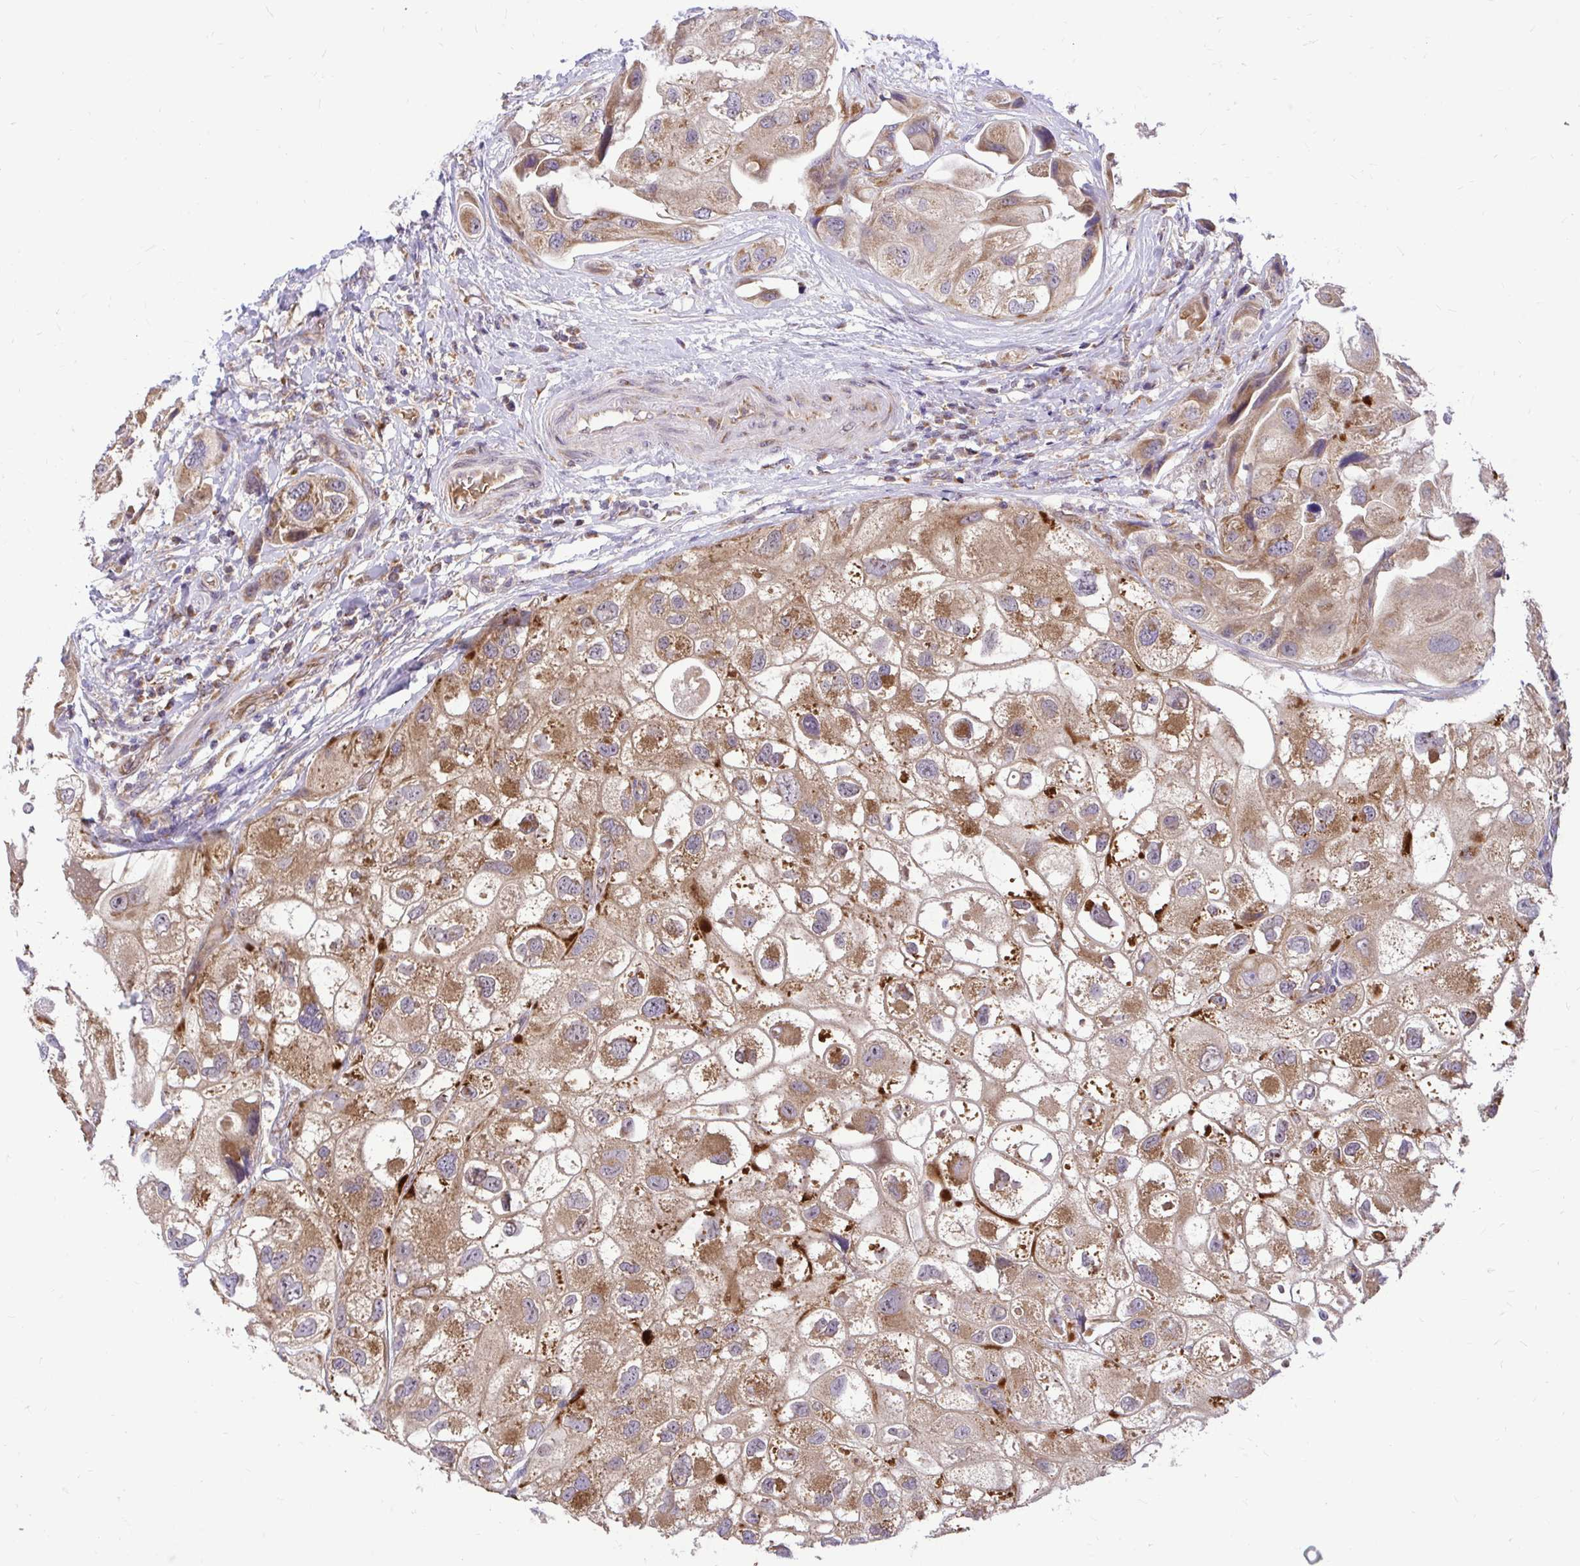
{"staining": {"intensity": "moderate", "quantity": ">75%", "location": "cytoplasmic/membranous"}, "tissue": "urothelial cancer", "cell_type": "Tumor cells", "image_type": "cancer", "snomed": [{"axis": "morphology", "description": "Urothelial carcinoma, High grade"}, {"axis": "topography", "description": "Urinary bladder"}], "caption": "Immunohistochemical staining of high-grade urothelial carcinoma displays medium levels of moderate cytoplasmic/membranous staining in about >75% of tumor cells. (brown staining indicates protein expression, while blue staining denotes nuclei).", "gene": "VTI1B", "patient": {"sex": "female", "age": 64}}